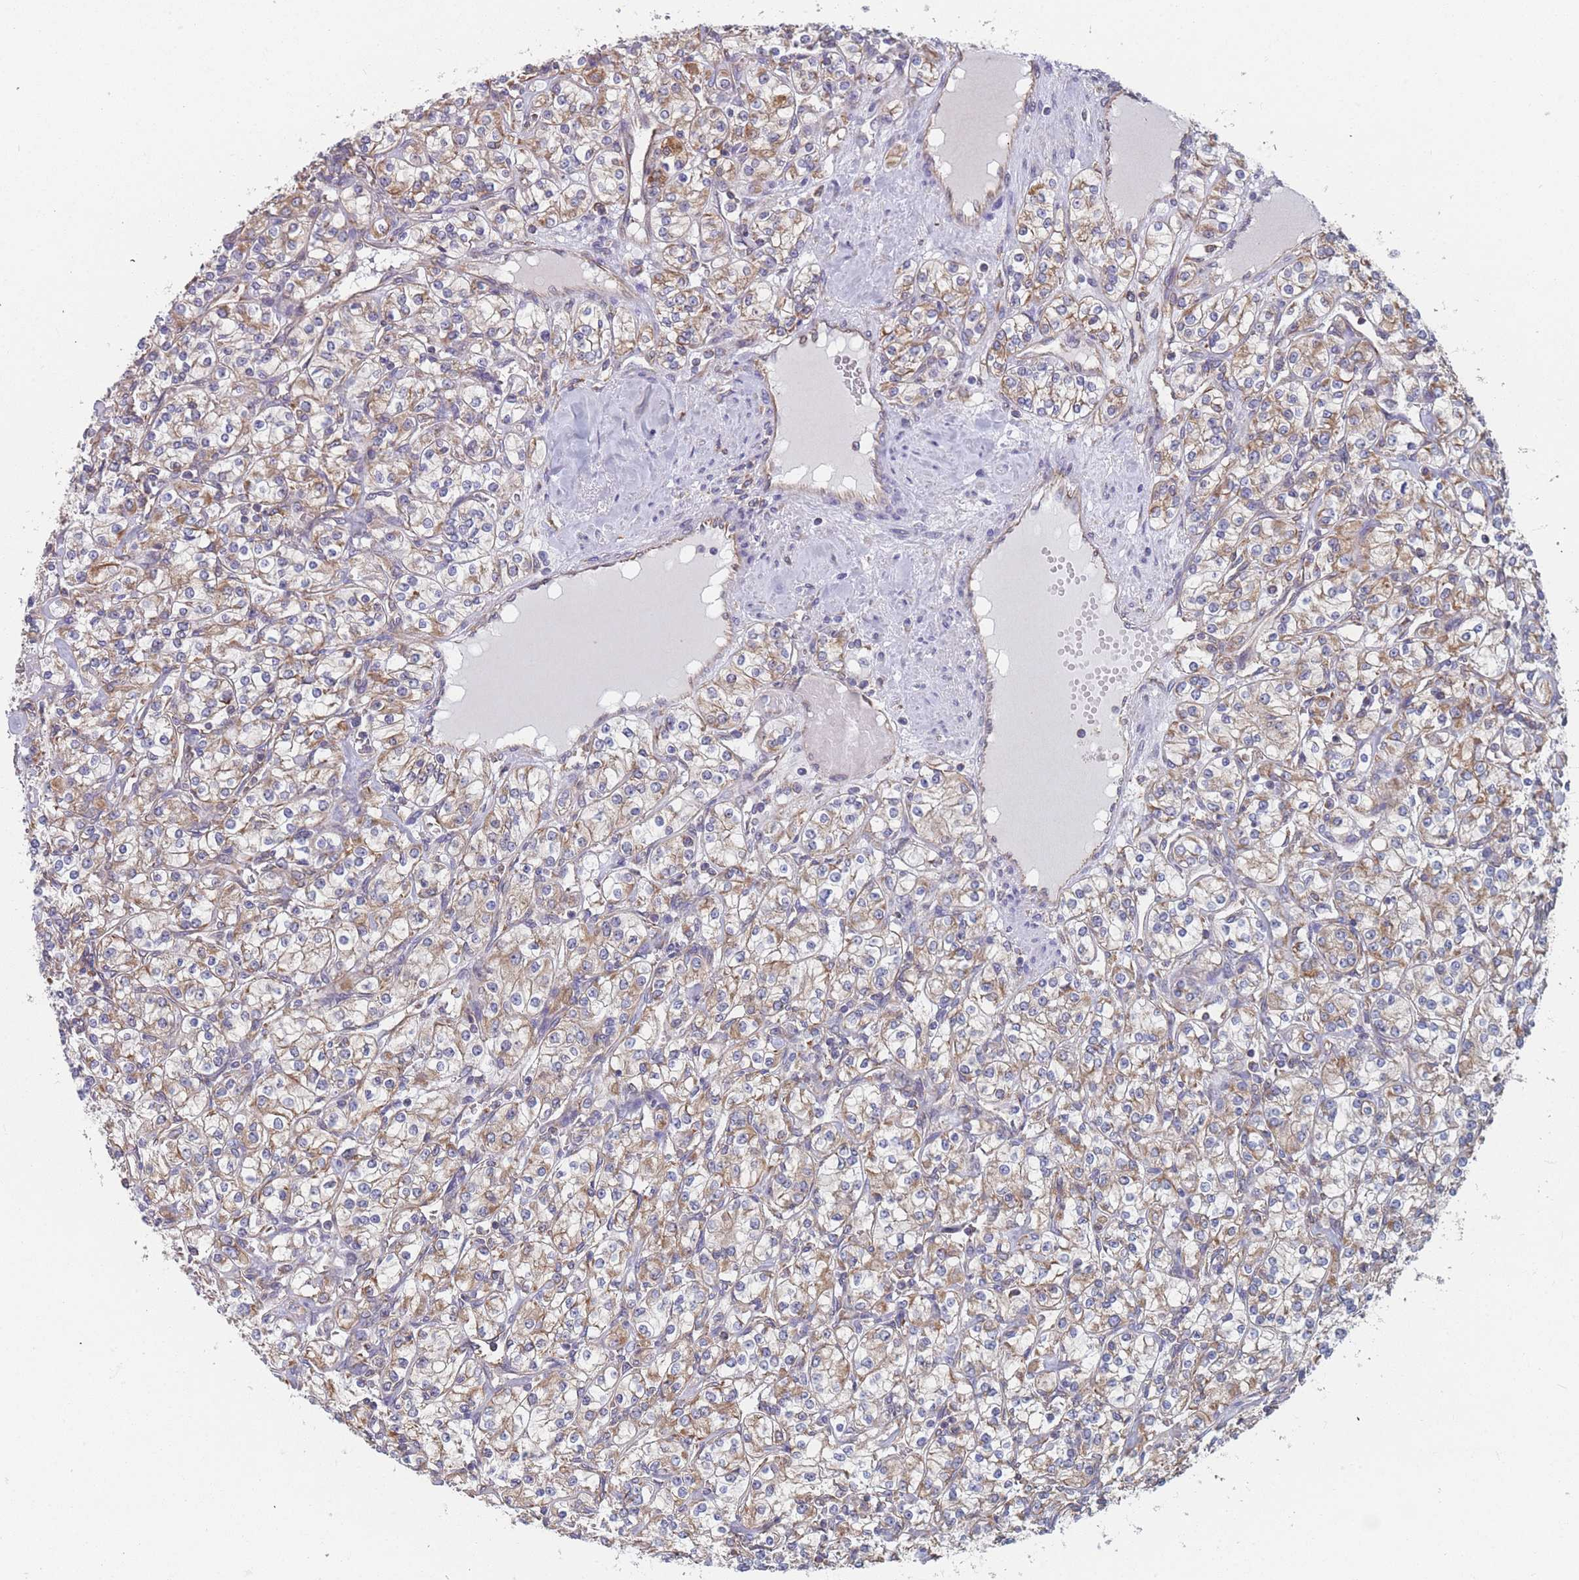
{"staining": {"intensity": "moderate", "quantity": ">75%", "location": "cytoplasmic/membranous"}, "tissue": "renal cancer", "cell_type": "Tumor cells", "image_type": "cancer", "snomed": [{"axis": "morphology", "description": "Adenocarcinoma, NOS"}, {"axis": "topography", "description": "Kidney"}], "caption": "IHC photomicrograph of neoplastic tissue: human renal cancer (adenocarcinoma) stained using immunohistochemistry reveals medium levels of moderate protein expression localized specifically in the cytoplasmic/membranous of tumor cells, appearing as a cytoplasmic/membranous brown color.", "gene": "OR7C2", "patient": {"sex": "male", "age": 77}}